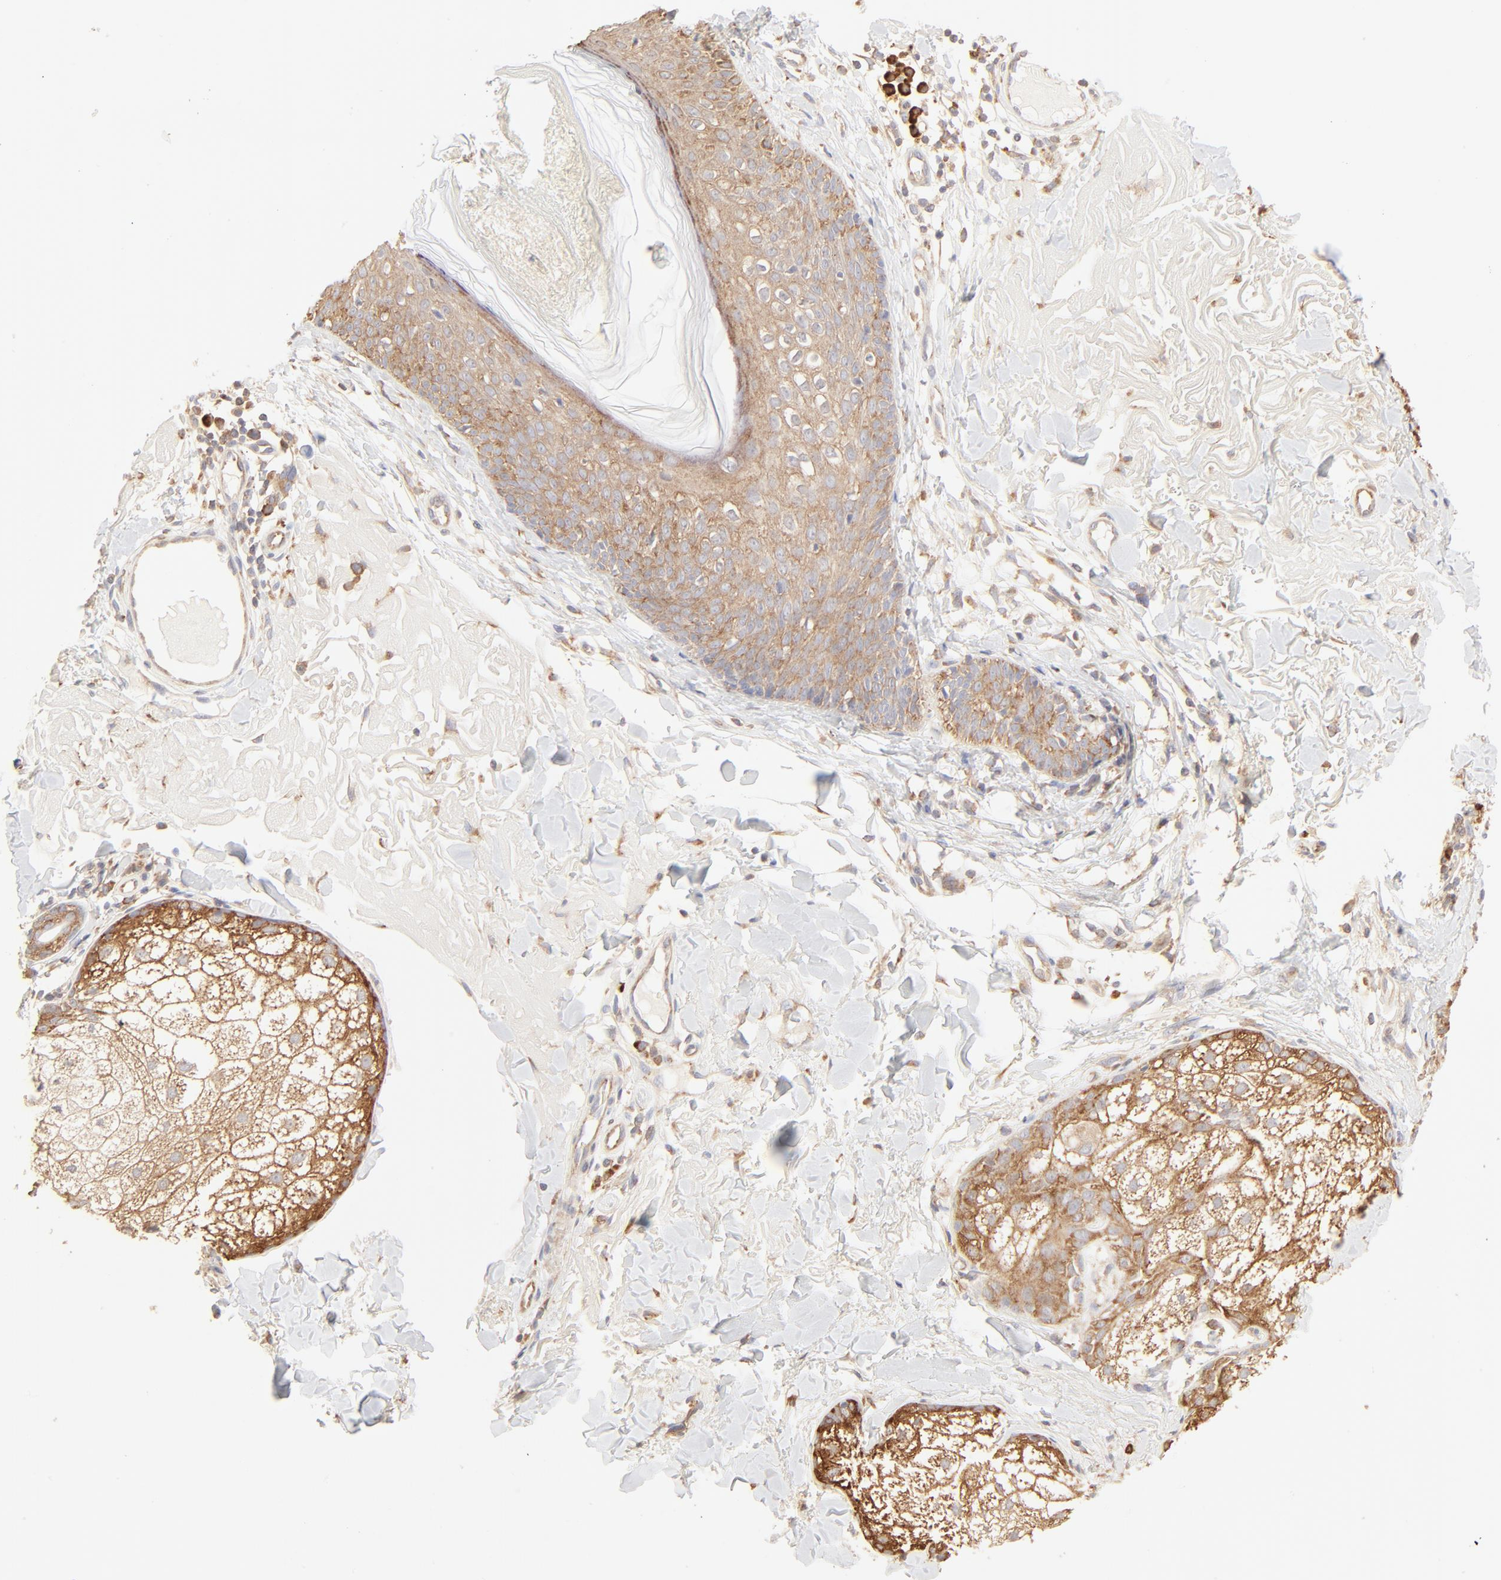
{"staining": {"intensity": "moderate", "quantity": ">75%", "location": "cytoplasmic/membranous"}, "tissue": "skin cancer", "cell_type": "Tumor cells", "image_type": "cancer", "snomed": [{"axis": "morphology", "description": "Basal cell carcinoma"}, {"axis": "topography", "description": "Skin"}], "caption": "Basal cell carcinoma (skin) was stained to show a protein in brown. There is medium levels of moderate cytoplasmic/membranous positivity in approximately >75% of tumor cells.", "gene": "RPS20", "patient": {"sex": "male", "age": 74}}